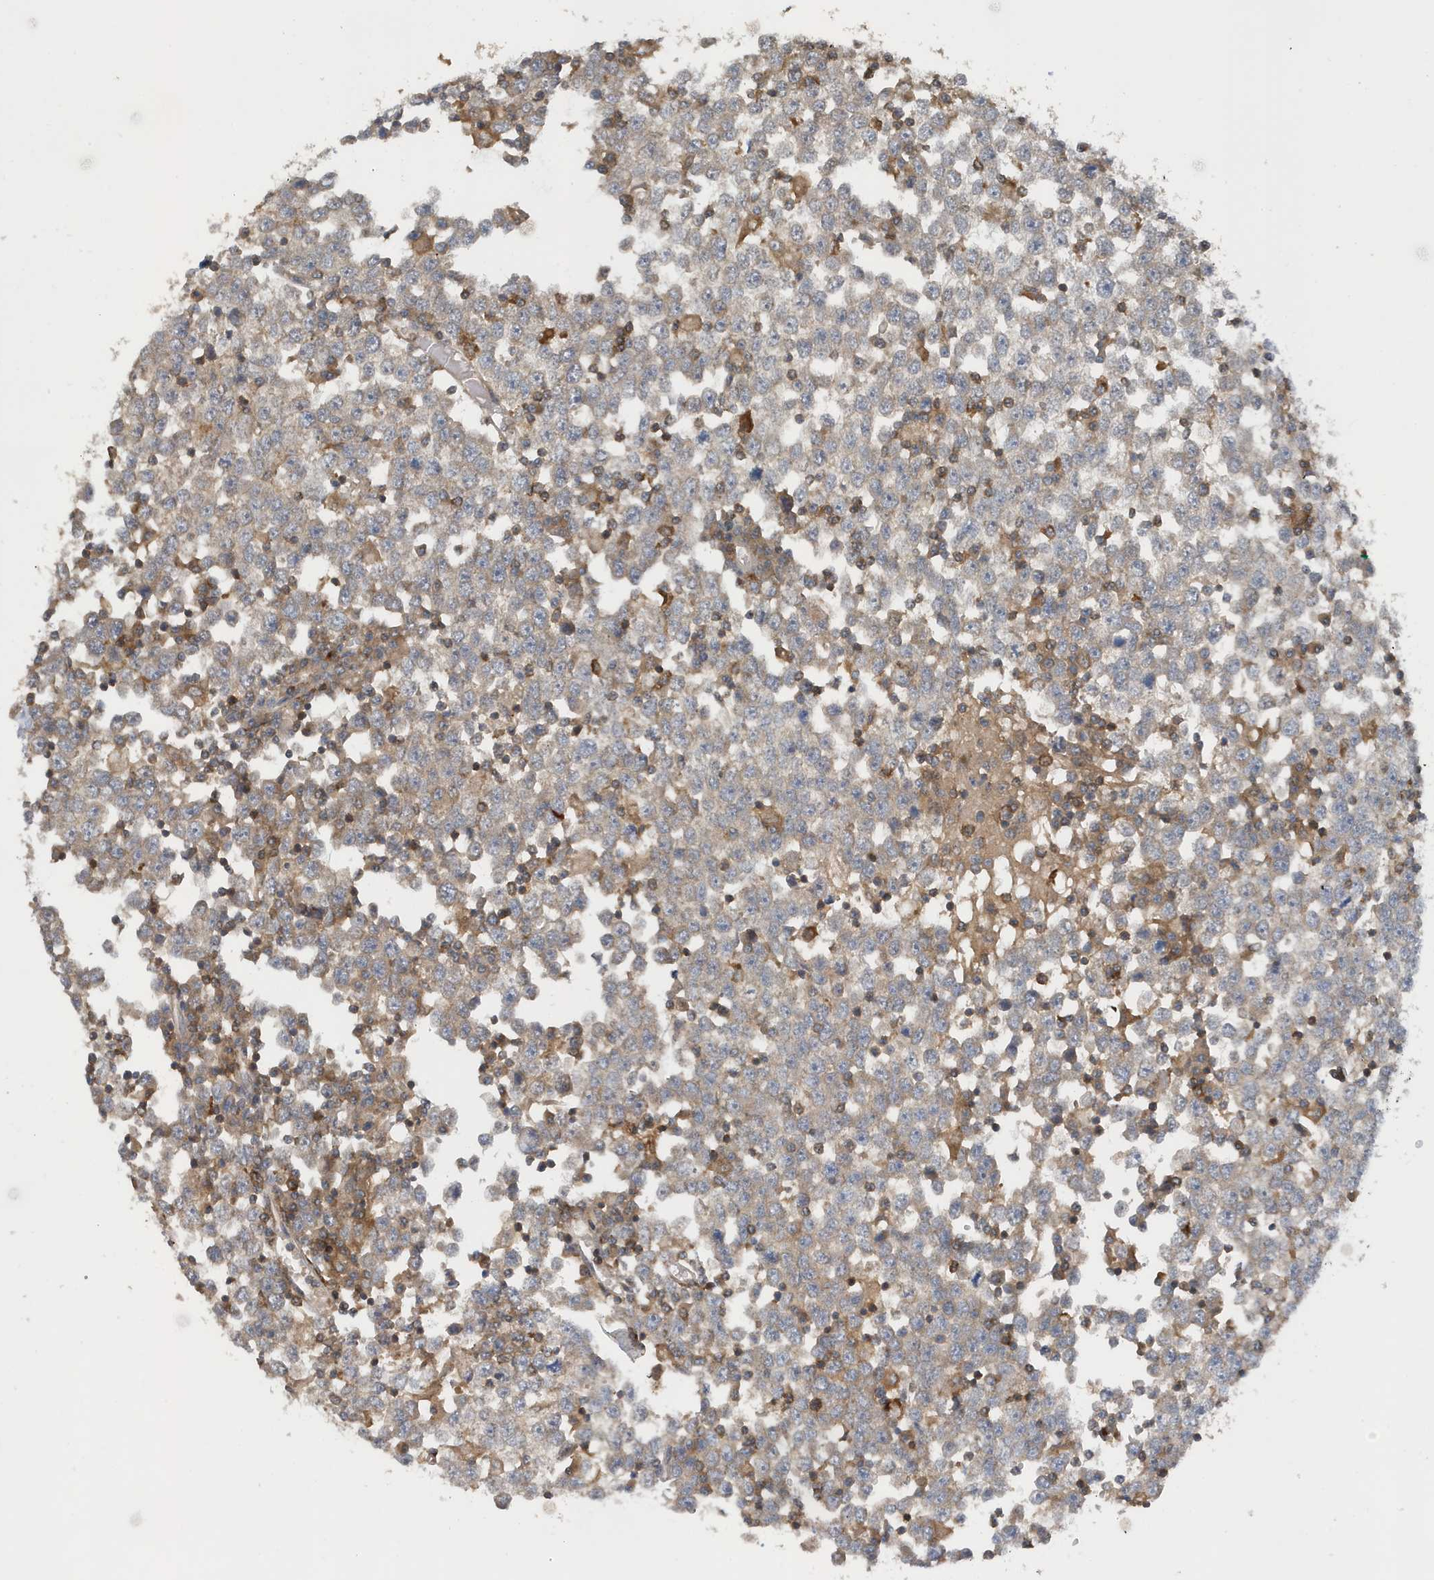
{"staining": {"intensity": "negative", "quantity": "none", "location": "none"}, "tissue": "testis cancer", "cell_type": "Tumor cells", "image_type": "cancer", "snomed": [{"axis": "morphology", "description": "Seminoma, NOS"}, {"axis": "topography", "description": "Testis"}], "caption": "Immunohistochemical staining of human testis cancer (seminoma) reveals no significant positivity in tumor cells. (IHC, brightfield microscopy, high magnification).", "gene": "NSUN3", "patient": {"sex": "male", "age": 65}}